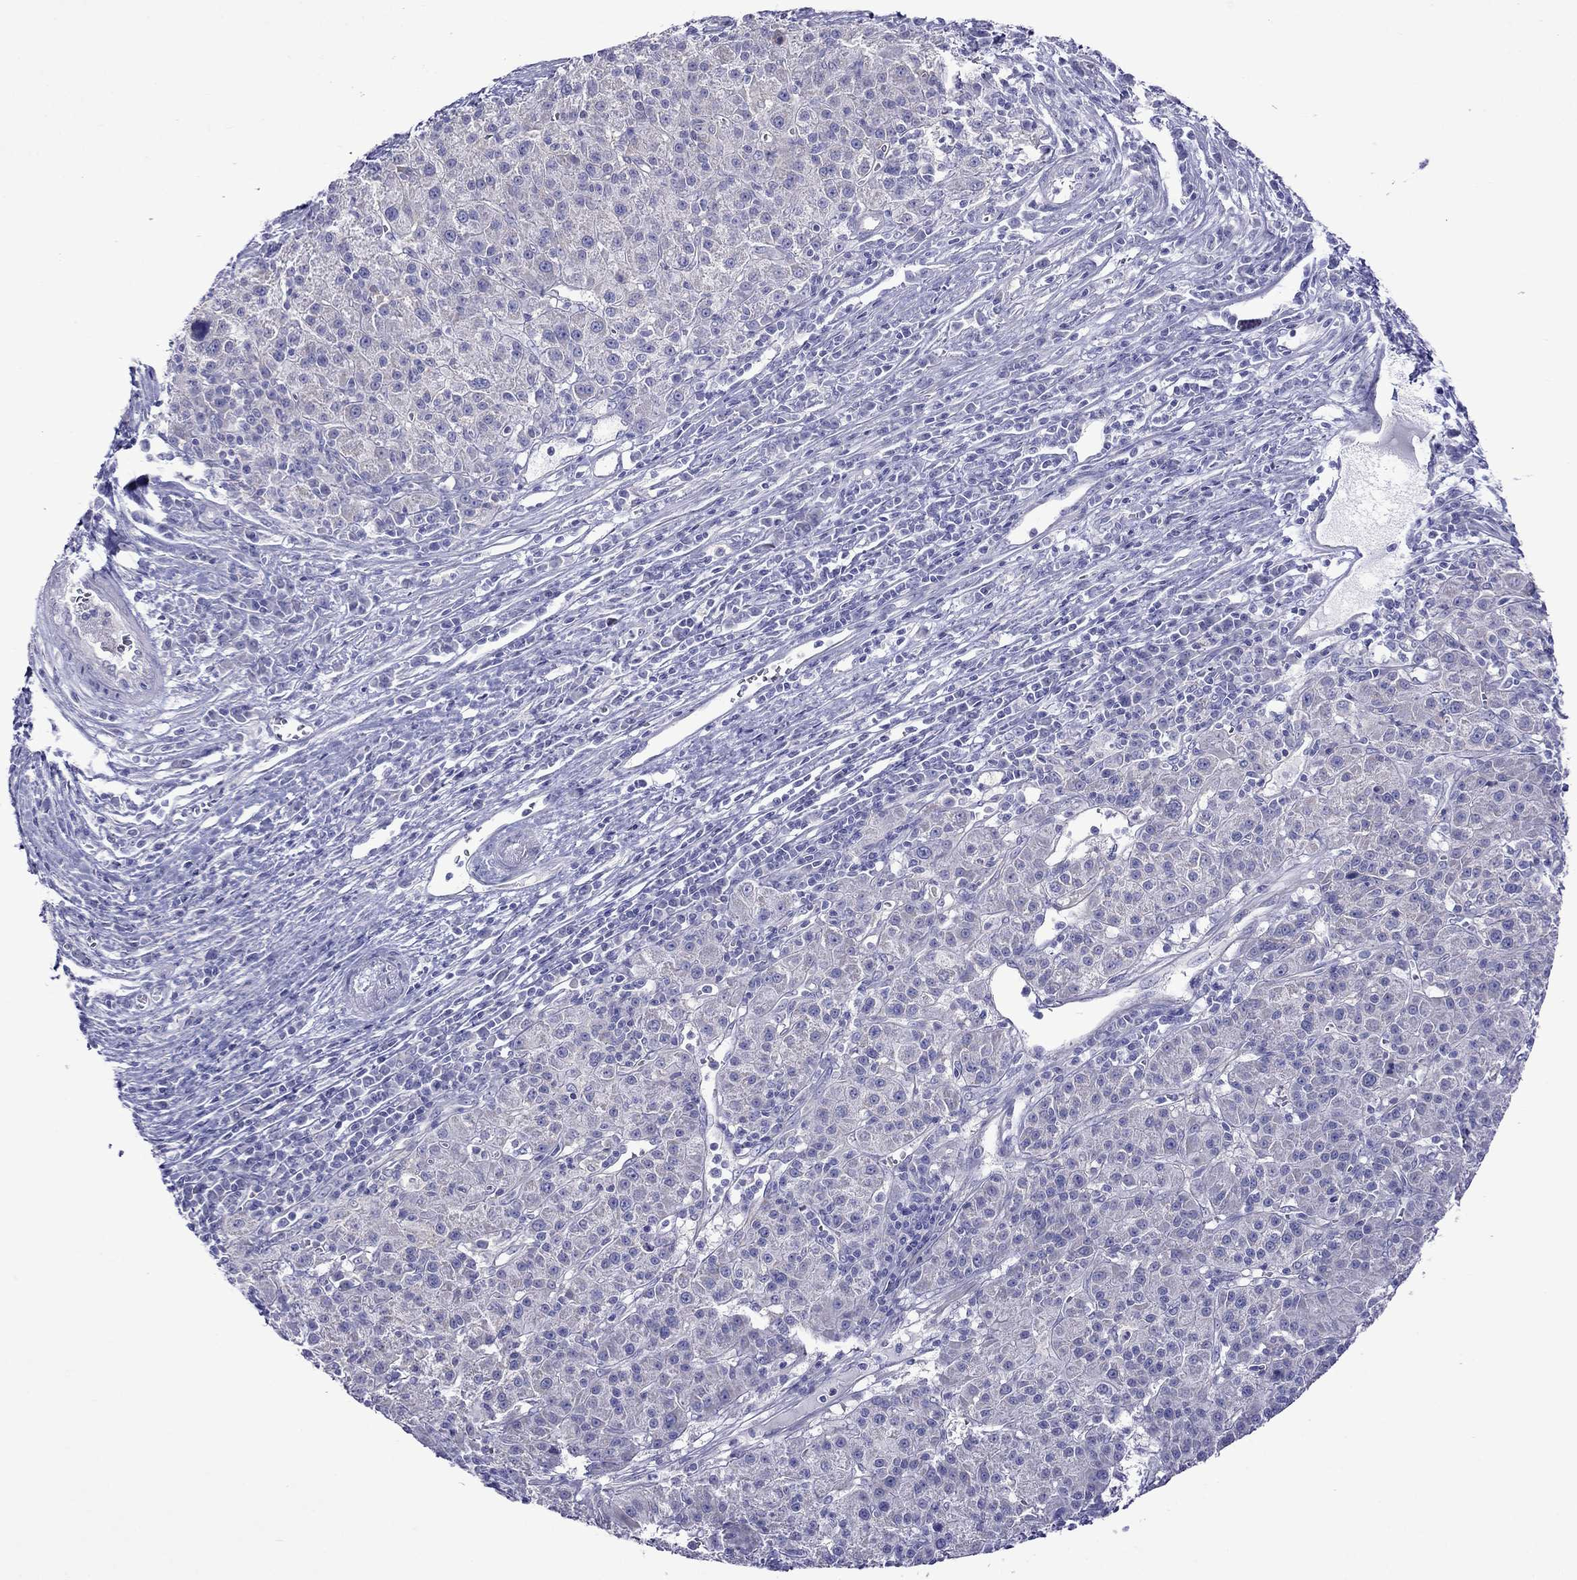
{"staining": {"intensity": "negative", "quantity": "none", "location": "none"}, "tissue": "liver cancer", "cell_type": "Tumor cells", "image_type": "cancer", "snomed": [{"axis": "morphology", "description": "Carcinoma, Hepatocellular, NOS"}, {"axis": "topography", "description": "Liver"}], "caption": "Hepatocellular carcinoma (liver) was stained to show a protein in brown. There is no significant staining in tumor cells. (Brightfield microscopy of DAB immunohistochemistry (IHC) at high magnification).", "gene": "TDRD1", "patient": {"sex": "female", "age": 60}}